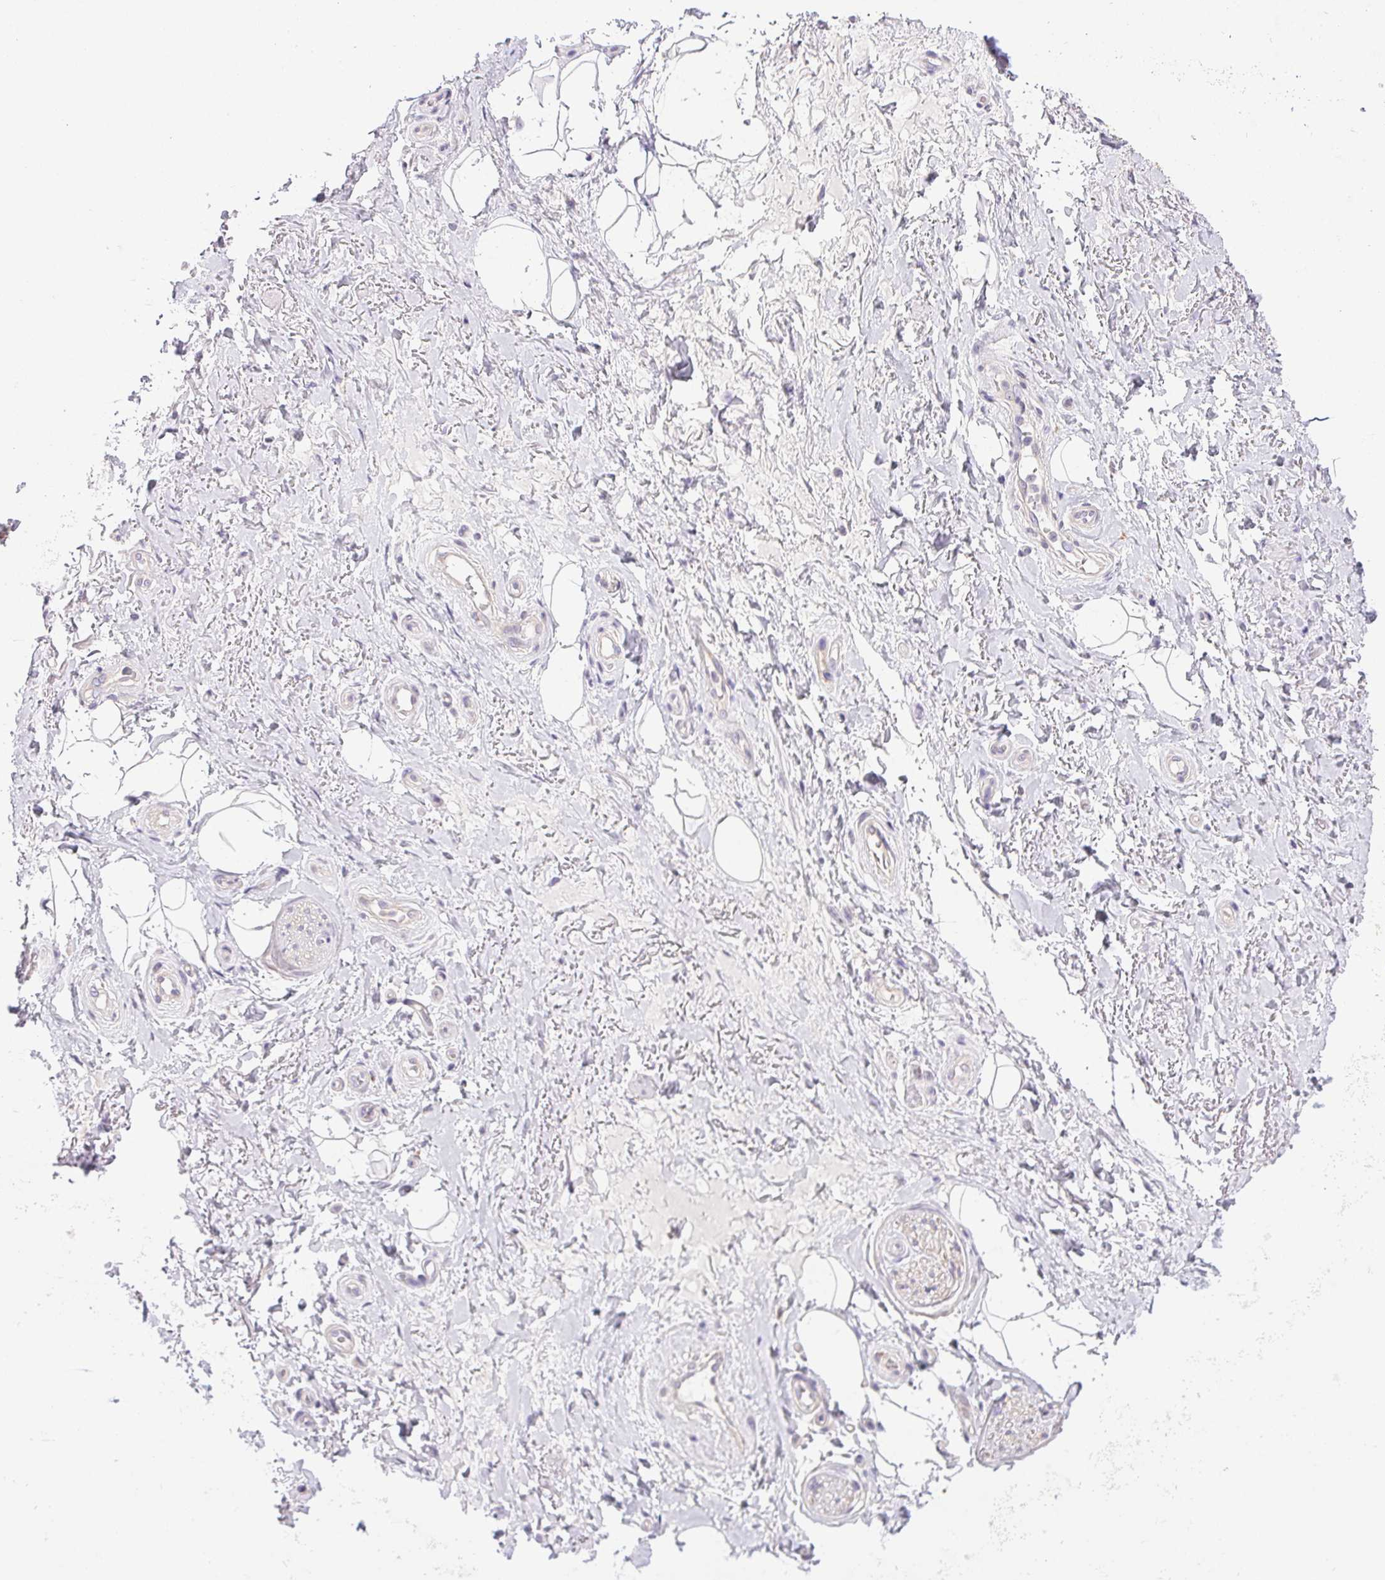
{"staining": {"intensity": "negative", "quantity": "none", "location": "none"}, "tissue": "adipose tissue", "cell_type": "Adipocytes", "image_type": "normal", "snomed": [{"axis": "morphology", "description": "Normal tissue, NOS"}, {"axis": "topography", "description": "Anal"}, {"axis": "topography", "description": "Peripheral nerve tissue"}], "caption": "IHC micrograph of normal adipose tissue: human adipose tissue stained with DAB (3,3'-diaminobenzidine) exhibits no significant protein positivity in adipocytes. (Brightfield microscopy of DAB immunohistochemistry (IHC) at high magnification).", "gene": "SLC17A7", "patient": {"sex": "male", "age": 53}}